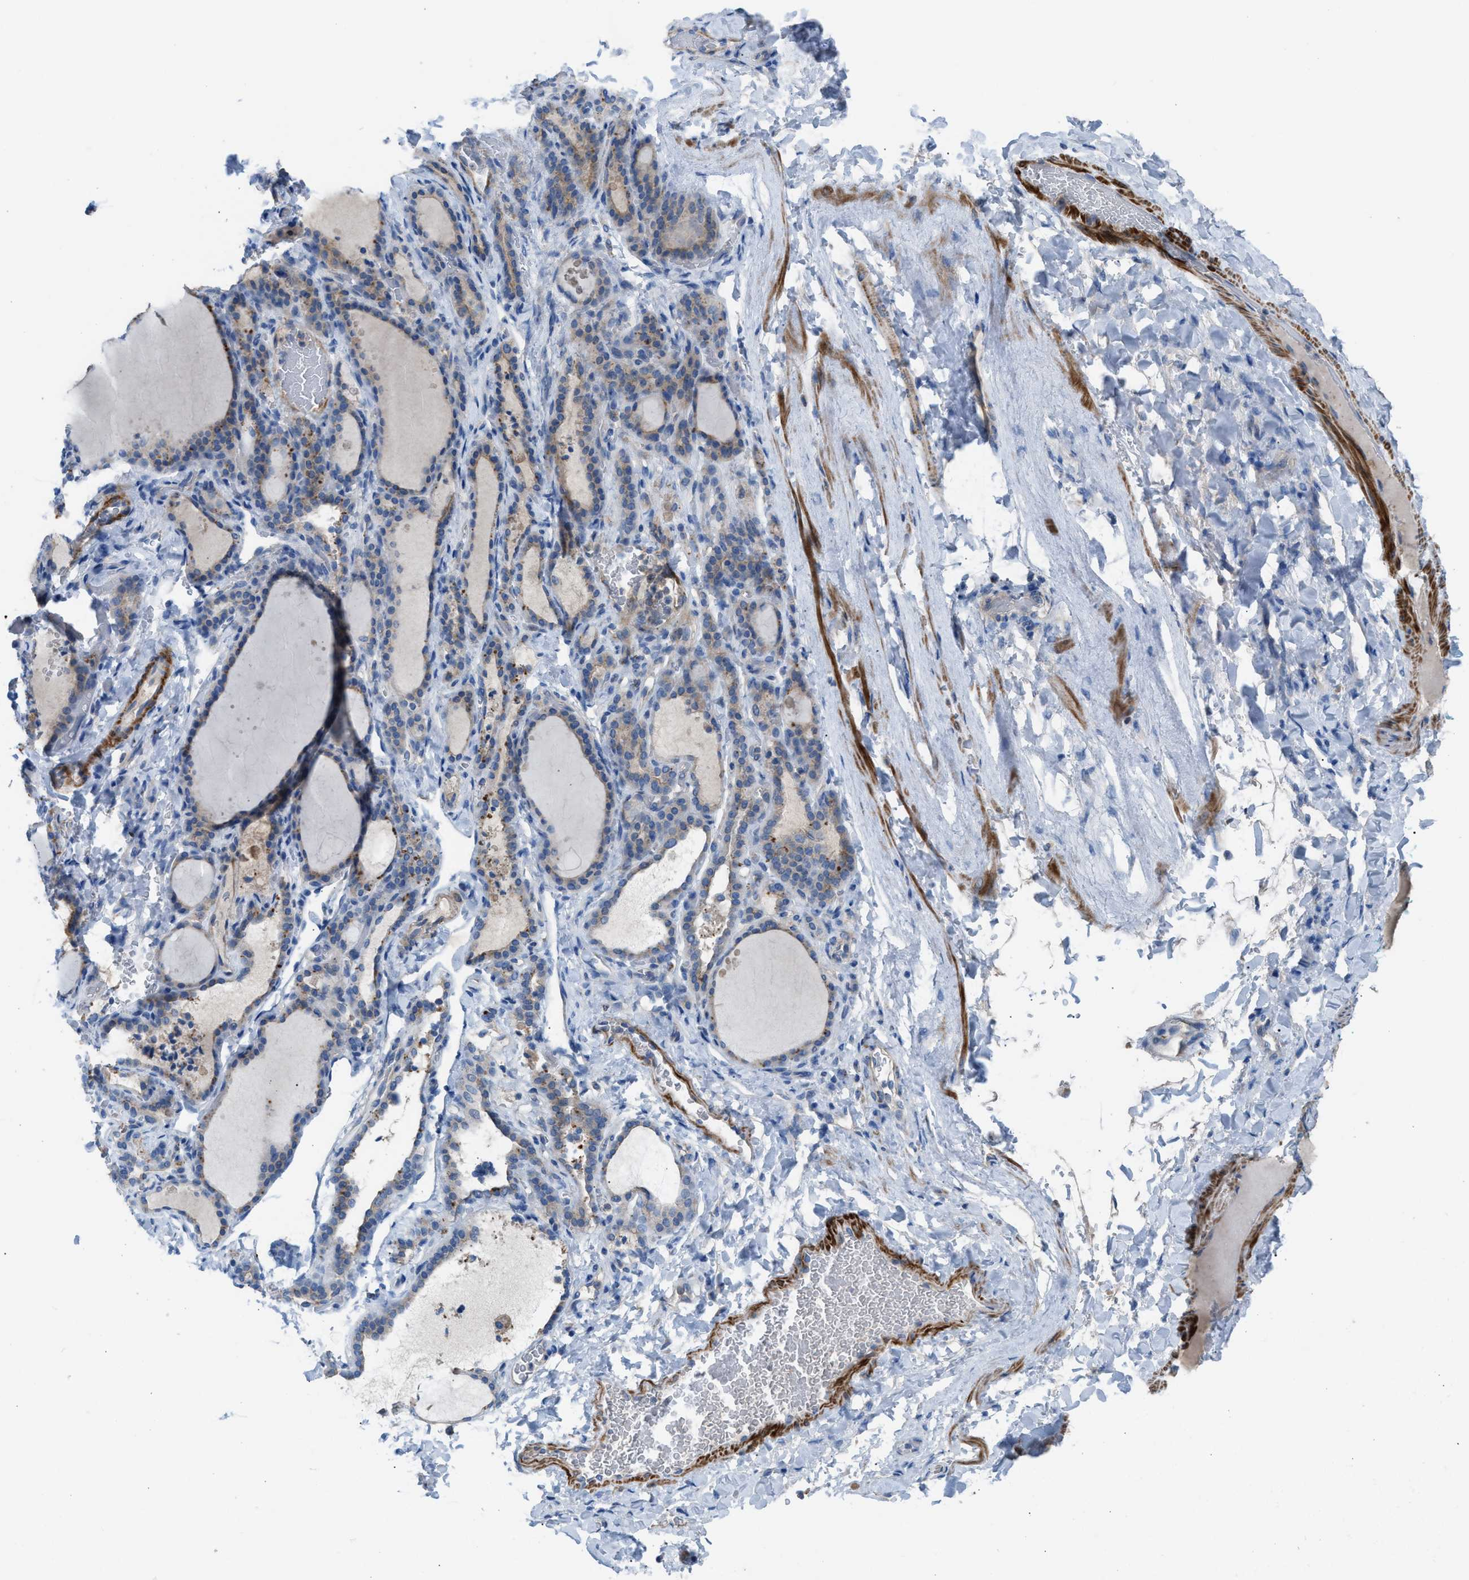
{"staining": {"intensity": "moderate", "quantity": "<25%", "location": "cytoplasmic/membranous"}, "tissue": "thyroid gland", "cell_type": "Glandular cells", "image_type": "normal", "snomed": [{"axis": "morphology", "description": "Normal tissue, NOS"}, {"axis": "topography", "description": "Thyroid gland"}], "caption": "This histopathology image reveals benign thyroid gland stained with IHC to label a protein in brown. The cytoplasmic/membranous of glandular cells show moderate positivity for the protein. Nuclei are counter-stained blue.", "gene": "AOAH", "patient": {"sex": "female", "age": 28}}